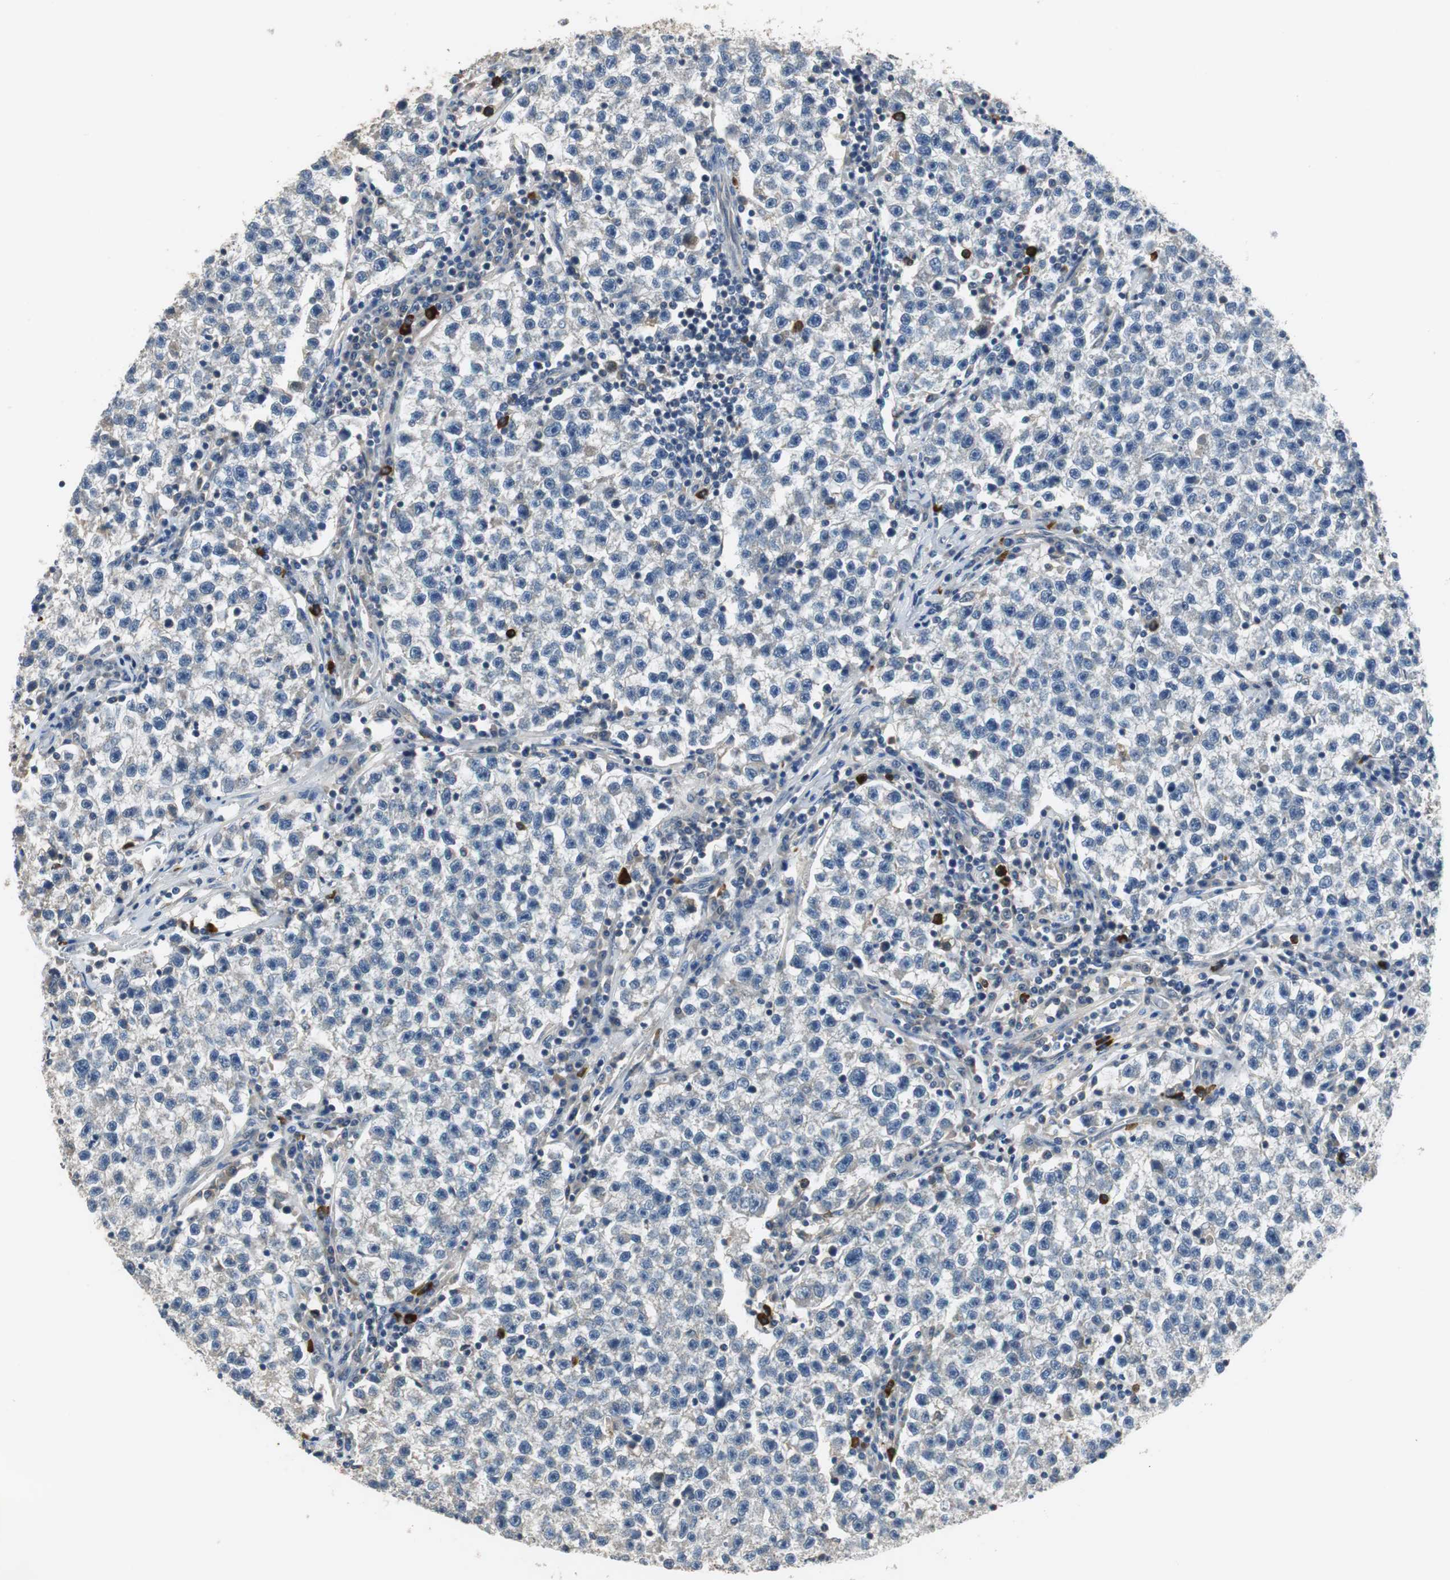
{"staining": {"intensity": "negative", "quantity": "none", "location": "none"}, "tissue": "testis cancer", "cell_type": "Tumor cells", "image_type": "cancer", "snomed": [{"axis": "morphology", "description": "Seminoma, NOS"}, {"axis": "topography", "description": "Testis"}], "caption": "High power microscopy histopathology image of an immunohistochemistry micrograph of testis cancer (seminoma), revealing no significant positivity in tumor cells.", "gene": "MTIF2", "patient": {"sex": "male", "age": 22}}